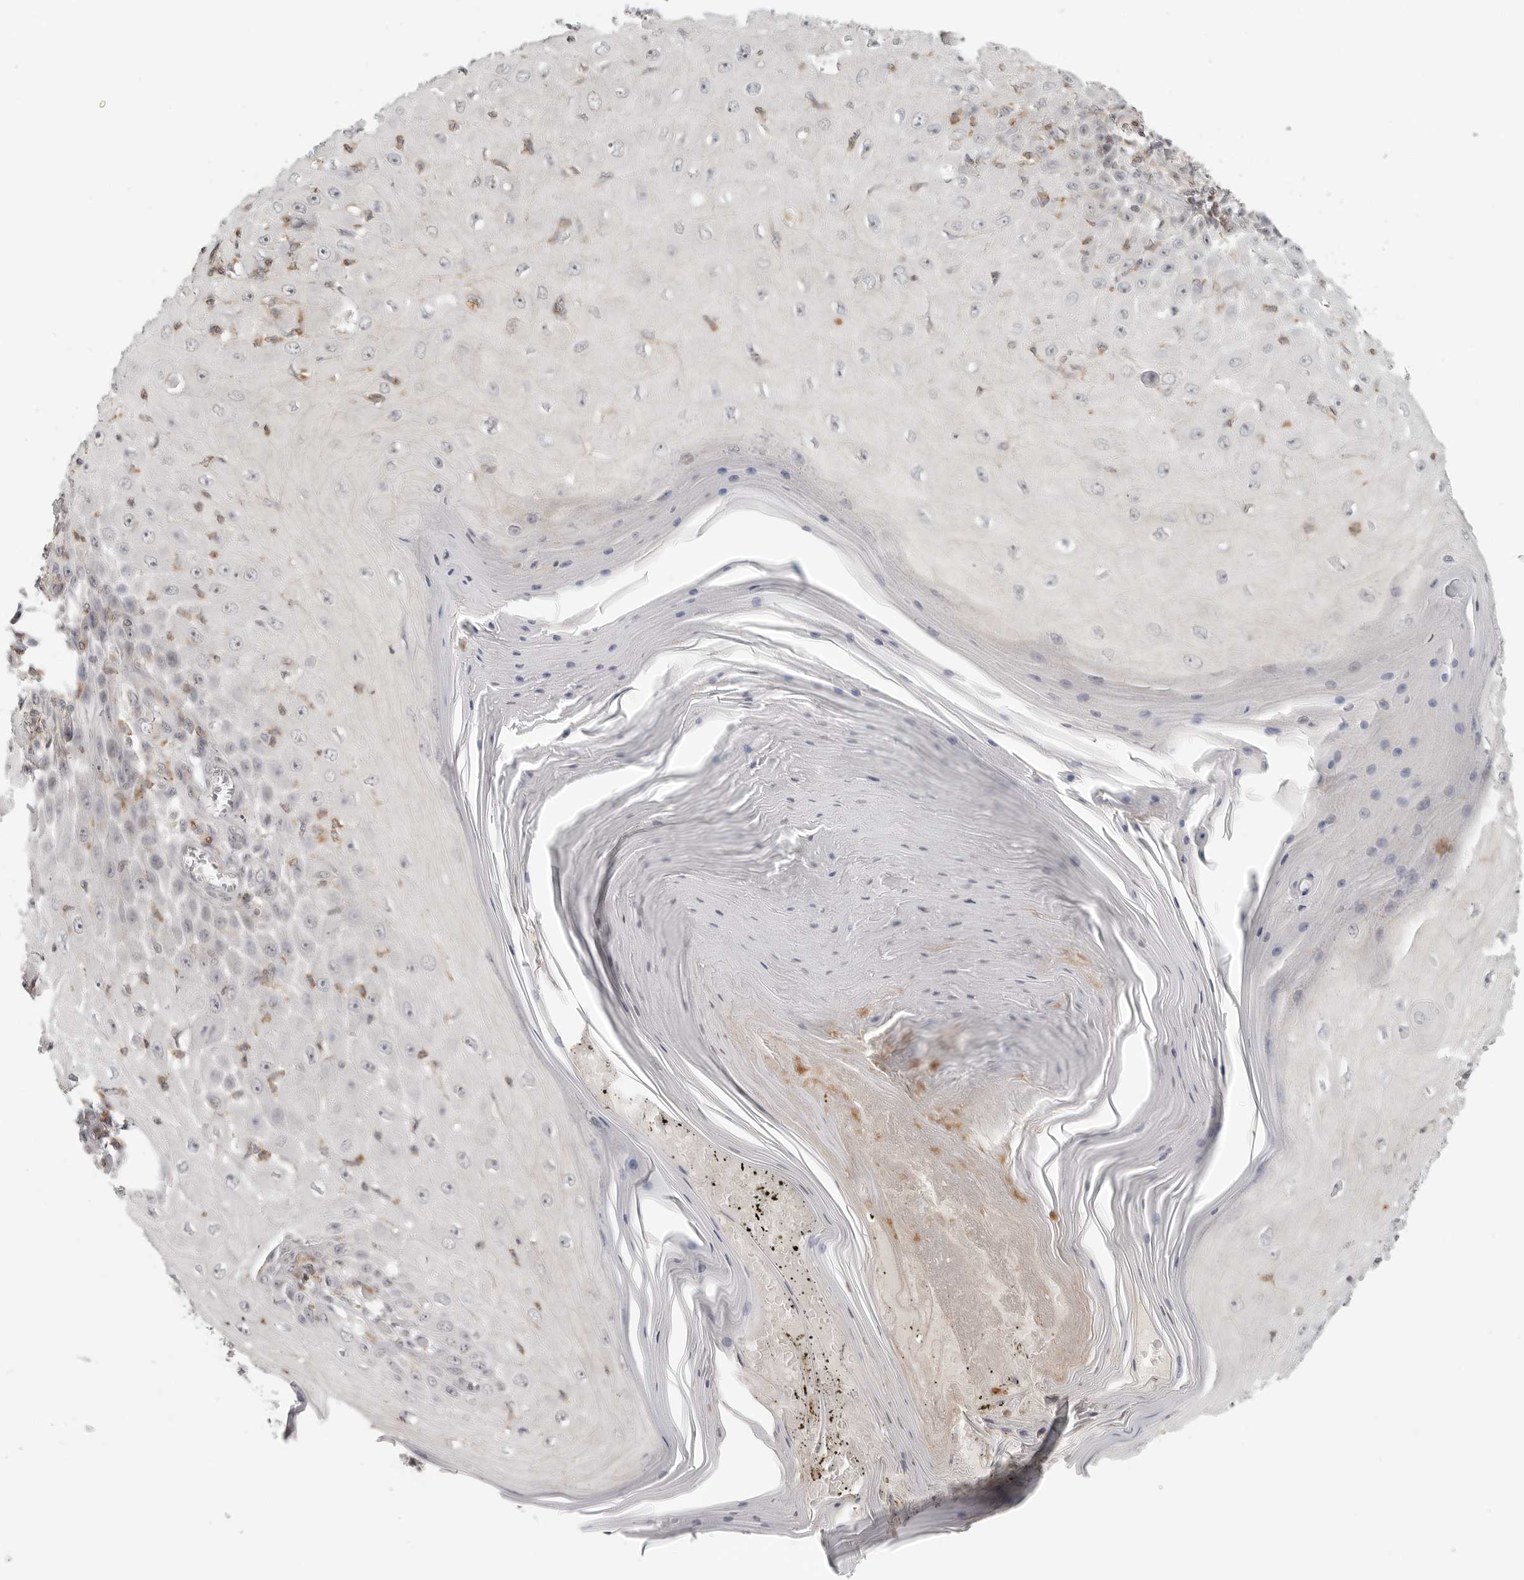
{"staining": {"intensity": "negative", "quantity": "none", "location": "none"}, "tissue": "skin cancer", "cell_type": "Tumor cells", "image_type": "cancer", "snomed": [{"axis": "morphology", "description": "Squamous cell carcinoma, NOS"}, {"axis": "topography", "description": "Skin"}], "caption": "IHC image of neoplastic tissue: skin cancer stained with DAB shows no significant protein positivity in tumor cells.", "gene": "SH3KBP1", "patient": {"sex": "female", "age": 73}}